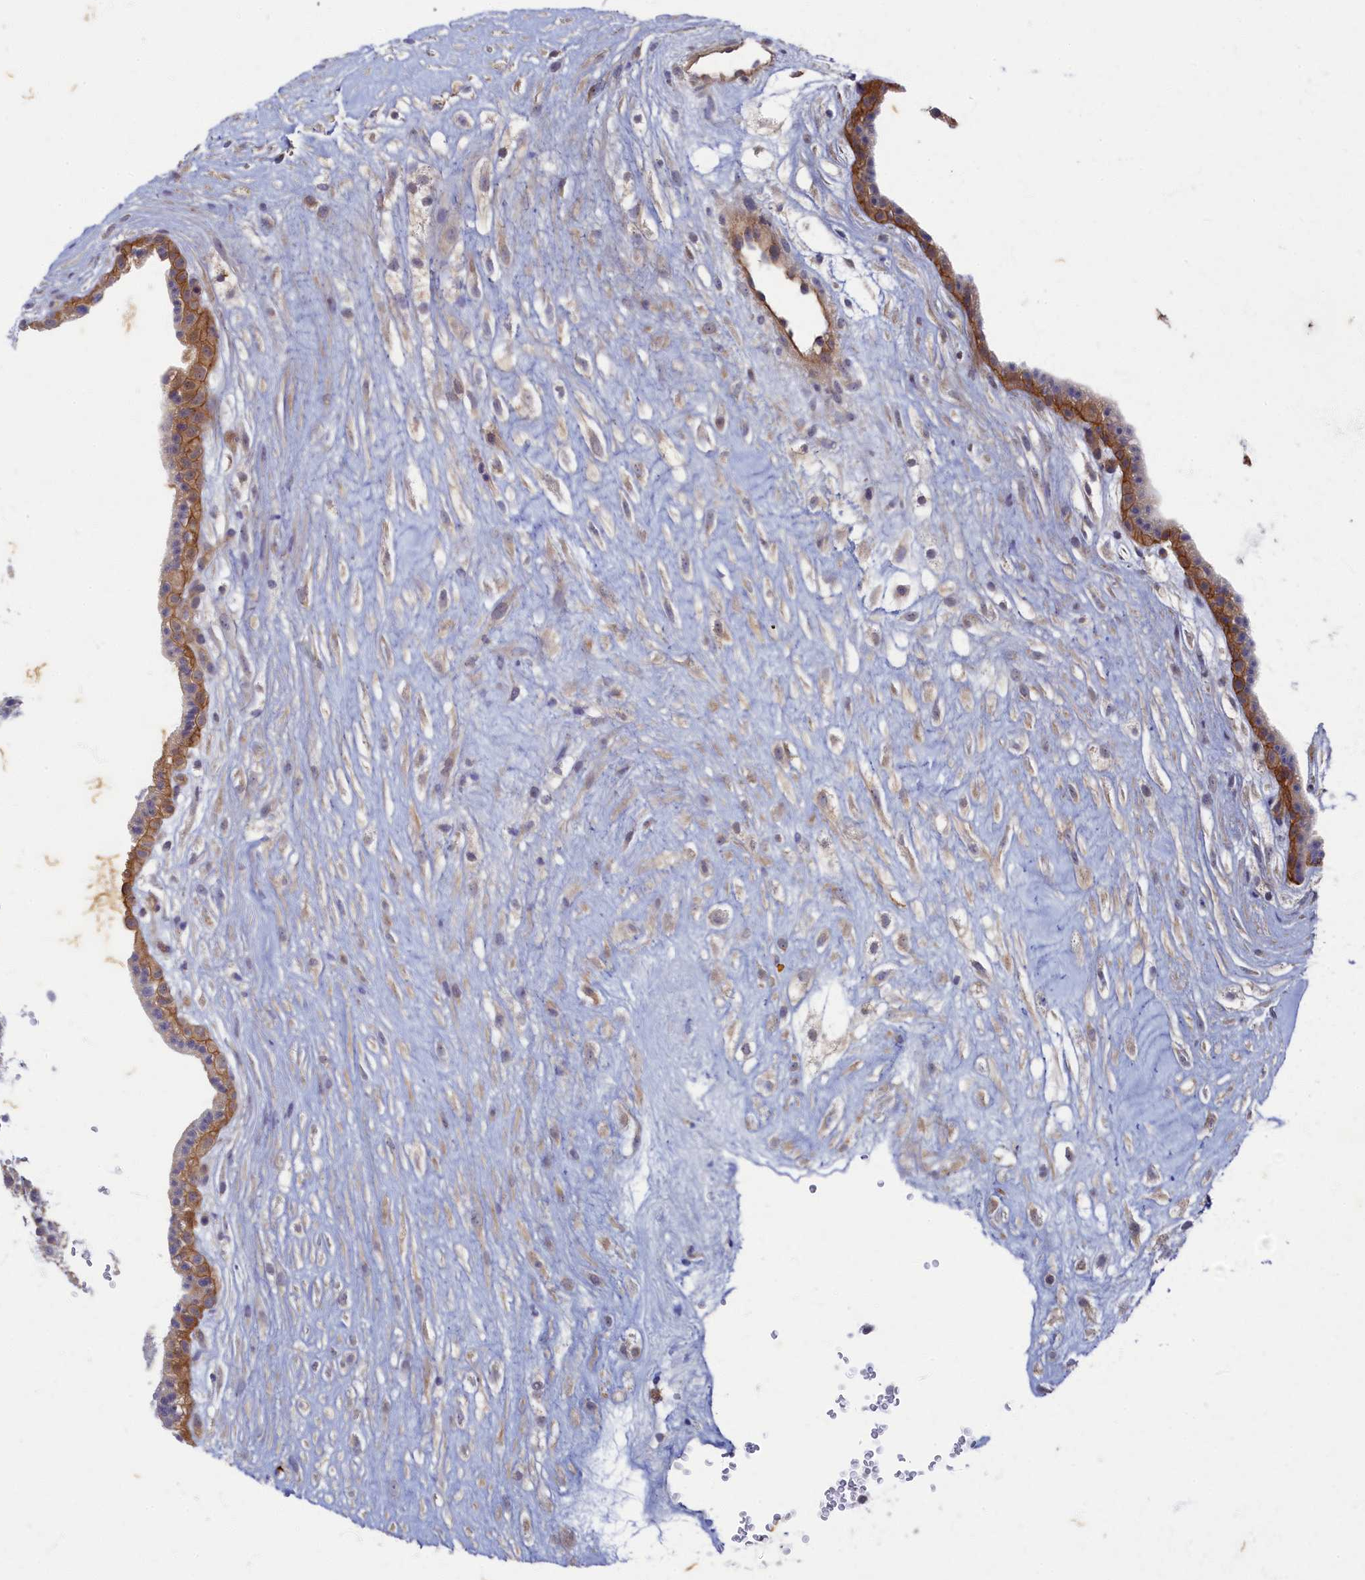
{"staining": {"intensity": "weak", "quantity": "25%-75%", "location": "cytoplasmic/membranous"}, "tissue": "placenta", "cell_type": "Decidual cells", "image_type": "normal", "snomed": [{"axis": "morphology", "description": "Normal tissue, NOS"}, {"axis": "topography", "description": "Placenta"}], "caption": "Unremarkable placenta shows weak cytoplasmic/membranous expression in approximately 25%-75% of decidual cells, visualized by immunohistochemistry. The staining is performed using DAB (3,3'-diaminobenzidine) brown chromogen to label protein expression. The nuclei are counter-stained blue using hematoxylin.", "gene": "WDR59", "patient": {"sex": "female", "age": 18}}